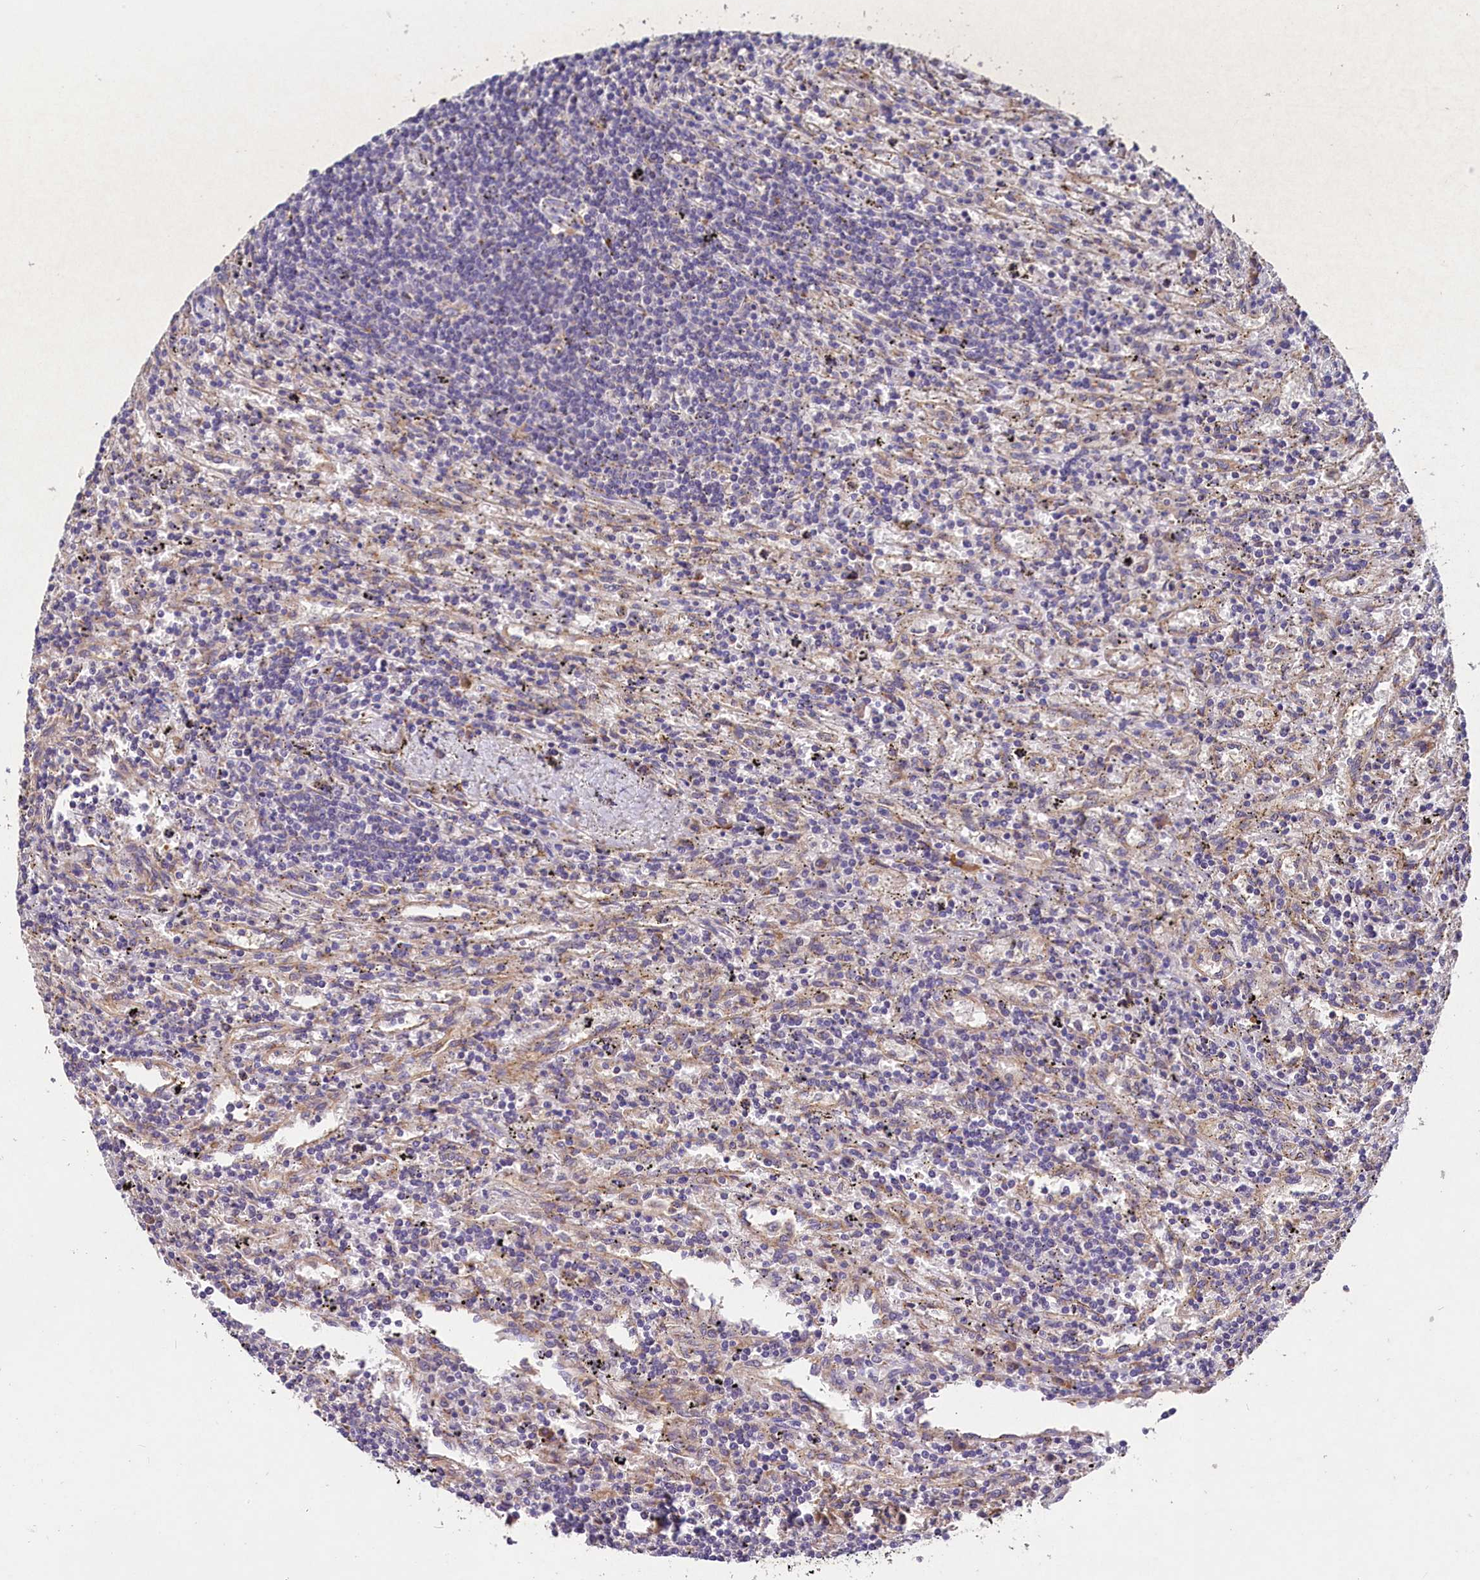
{"staining": {"intensity": "negative", "quantity": "none", "location": "none"}, "tissue": "lymphoma", "cell_type": "Tumor cells", "image_type": "cancer", "snomed": [{"axis": "morphology", "description": "Malignant lymphoma, non-Hodgkin's type, Low grade"}, {"axis": "topography", "description": "Spleen"}], "caption": "Micrograph shows no protein expression in tumor cells of malignant lymphoma, non-Hodgkin's type (low-grade) tissue.", "gene": "ST7L", "patient": {"sex": "male", "age": 76}}